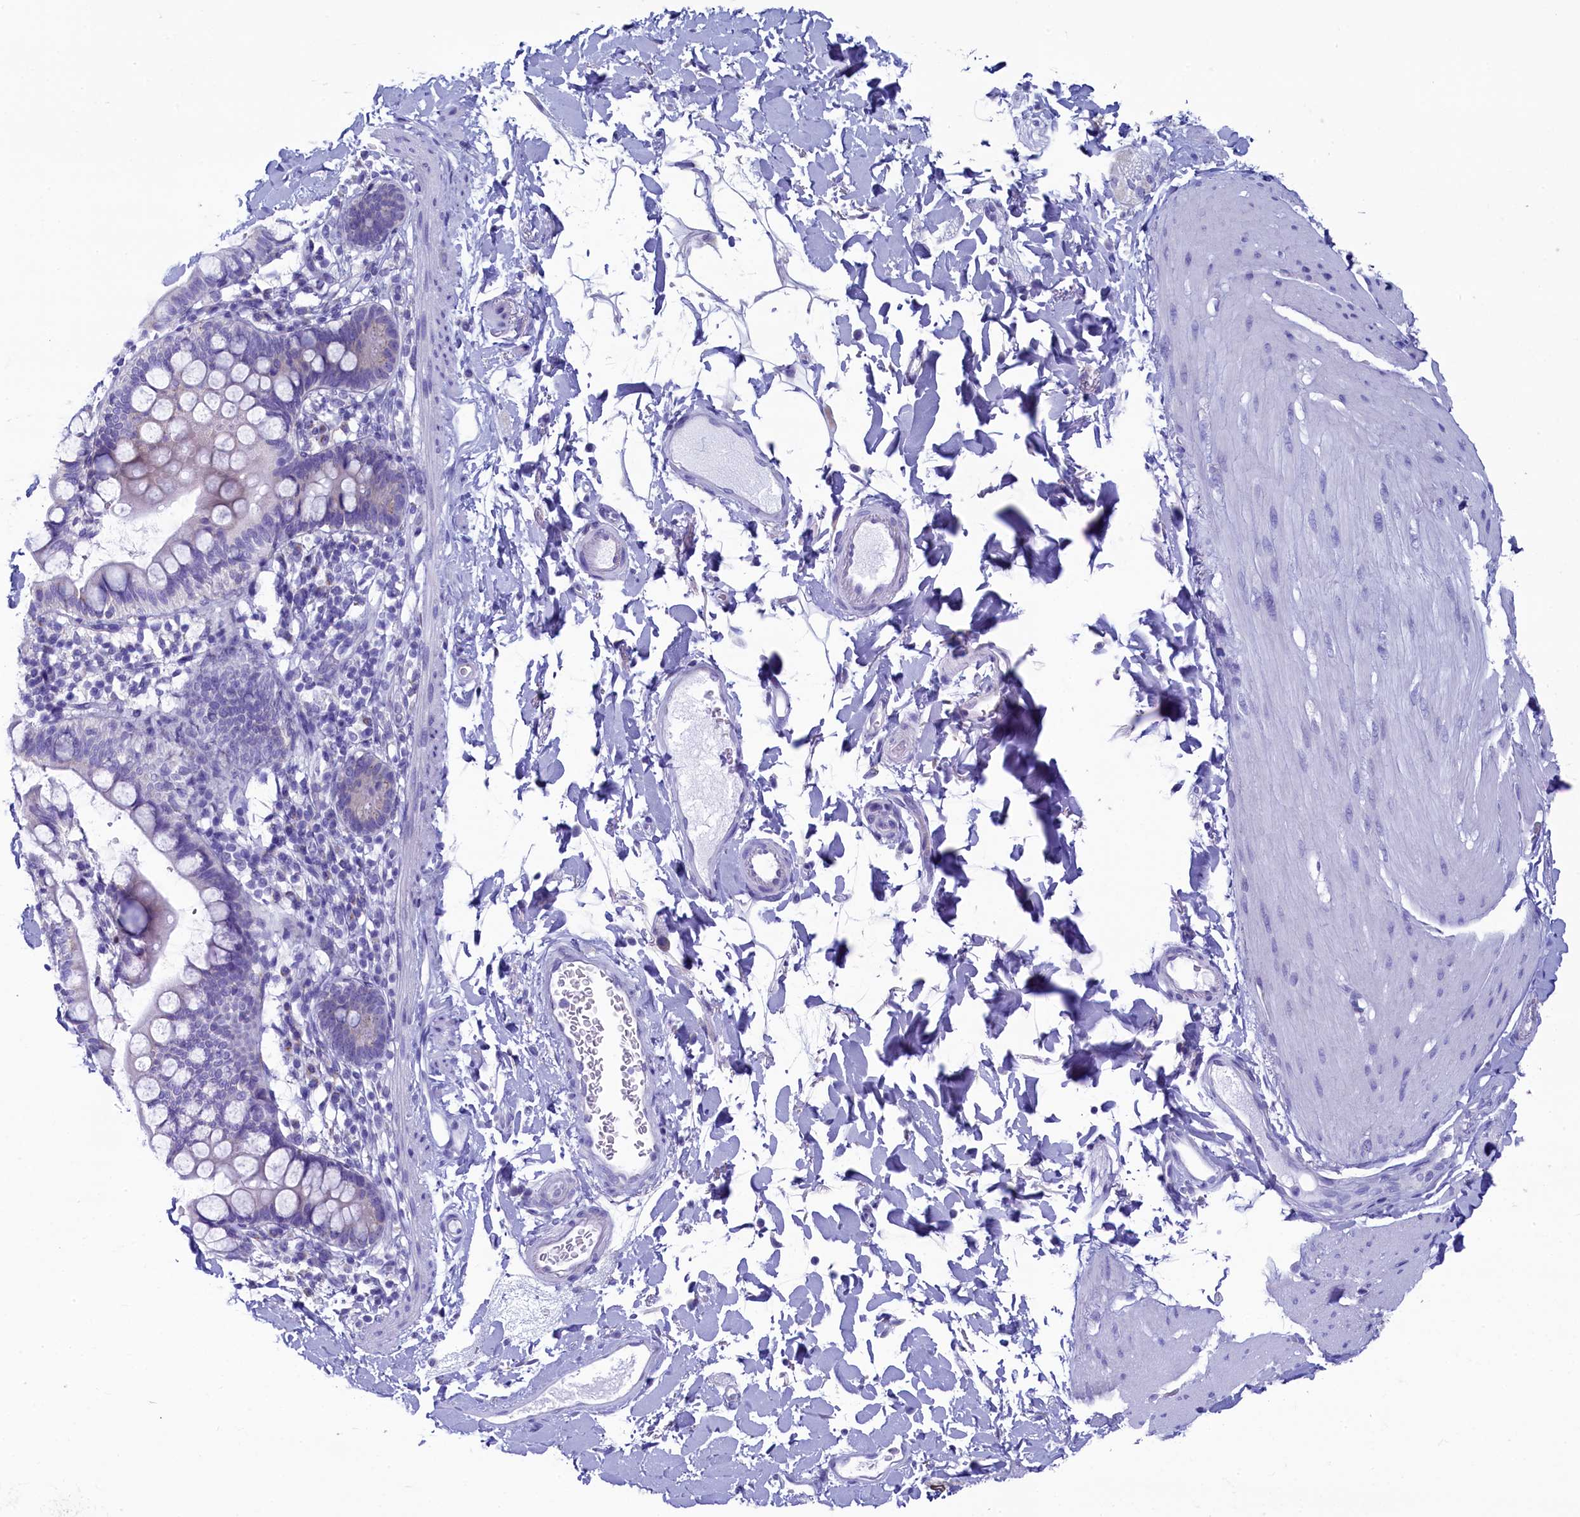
{"staining": {"intensity": "negative", "quantity": "none", "location": "none"}, "tissue": "smooth muscle", "cell_type": "Smooth muscle cells", "image_type": "normal", "snomed": [{"axis": "morphology", "description": "Normal tissue, NOS"}, {"axis": "topography", "description": "Smooth muscle"}, {"axis": "topography", "description": "Small intestine"}], "caption": "Smooth muscle cells are negative for brown protein staining in benign smooth muscle. The staining is performed using DAB brown chromogen with nuclei counter-stained in using hematoxylin.", "gene": "SKA3", "patient": {"sex": "female", "age": 84}}